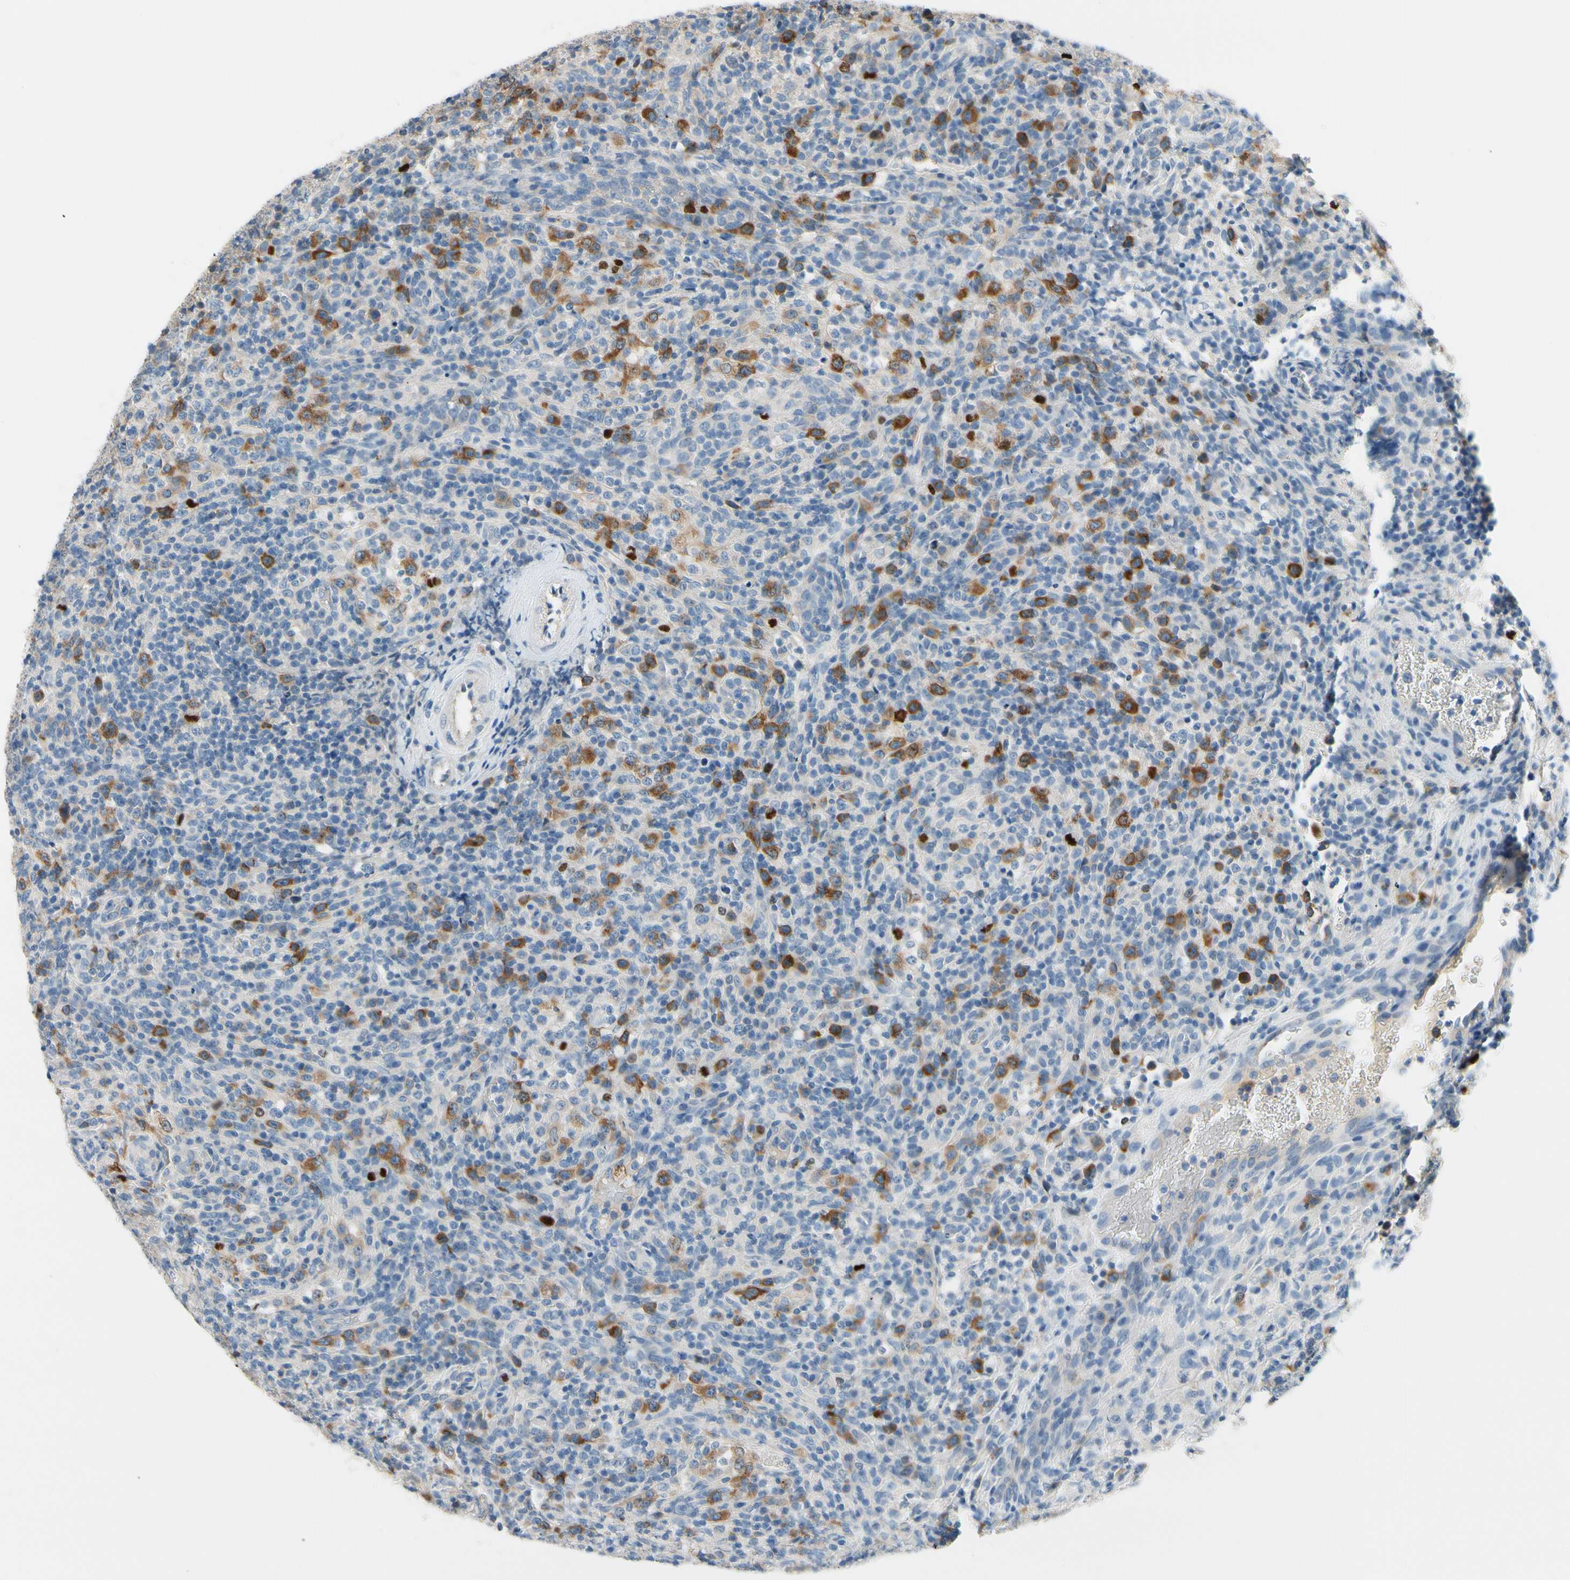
{"staining": {"intensity": "moderate", "quantity": "<25%", "location": "cytoplasmic/membranous"}, "tissue": "lymphoma", "cell_type": "Tumor cells", "image_type": "cancer", "snomed": [{"axis": "morphology", "description": "Malignant lymphoma, non-Hodgkin's type, High grade"}, {"axis": "topography", "description": "Lymph node"}], "caption": "This image demonstrates lymphoma stained with immunohistochemistry to label a protein in brown. The cytoplasmic/membranous of tumor cells show moderate positivity for the protein. Nuclei are counter-stained blue.", "gene": "CKAP2", "patient": {"sex": "female", "age": 76}}